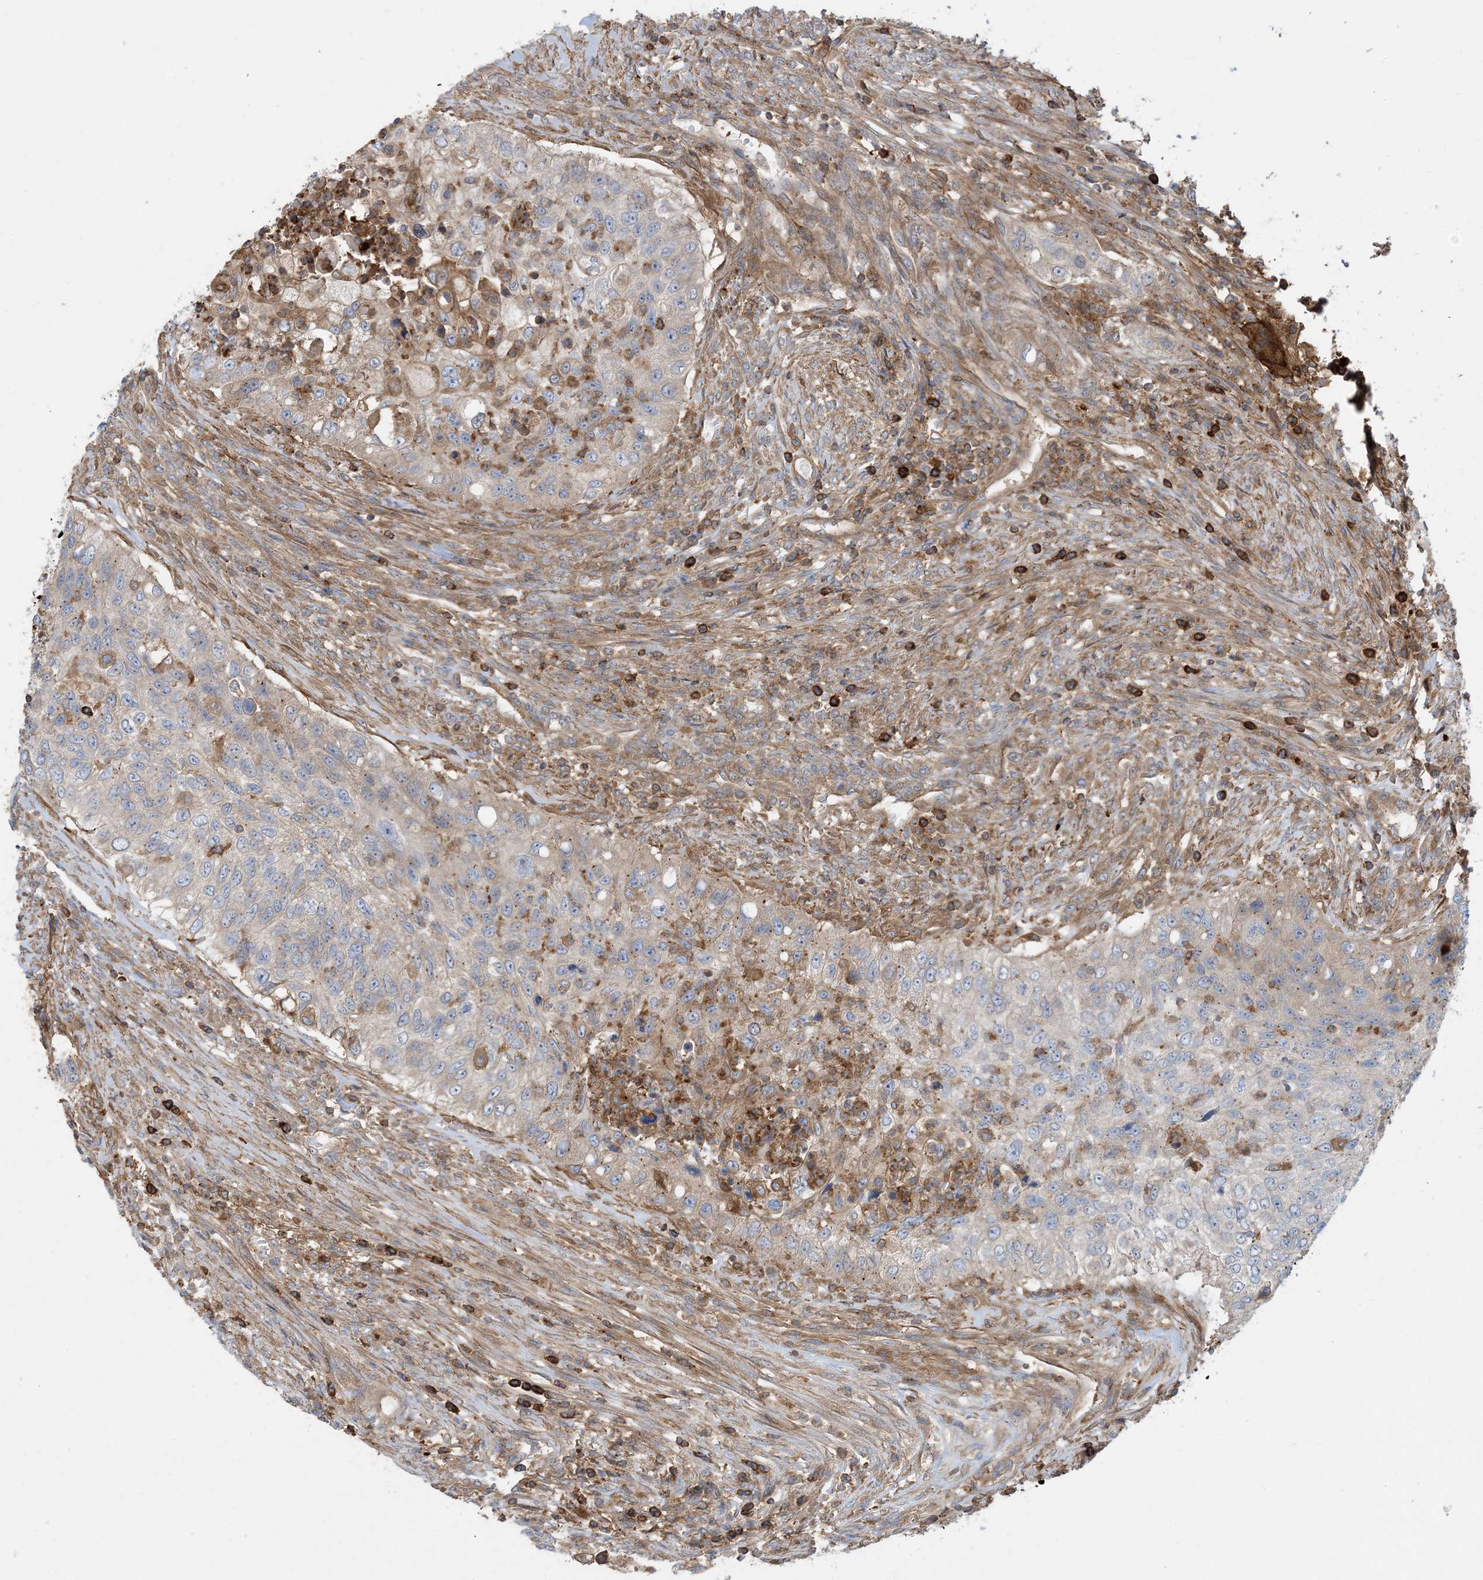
{"staining": {"intensity": "moderate", "quantity": "<25%", "location": "cytoplasmic/membranous"}, "tissue": "urothelial cancer", "cell_type": "Tumor cells", "image_type": "cancer", "snomed": [{"axis": "morphology", "description": "Urothelial carcinoma, High grade"}, {"axis": "topography", "description": "Urinary bladder"}], "caption": "Approximately <25% of tumor cells in human high-grade urothelial carcinoma show moderate cytoplasmic/membranous protein positivity as visualized by brown immunohistochemical staining.", "gene": "SFMBT2", "patient": {"sex": "female", "age": 60}}